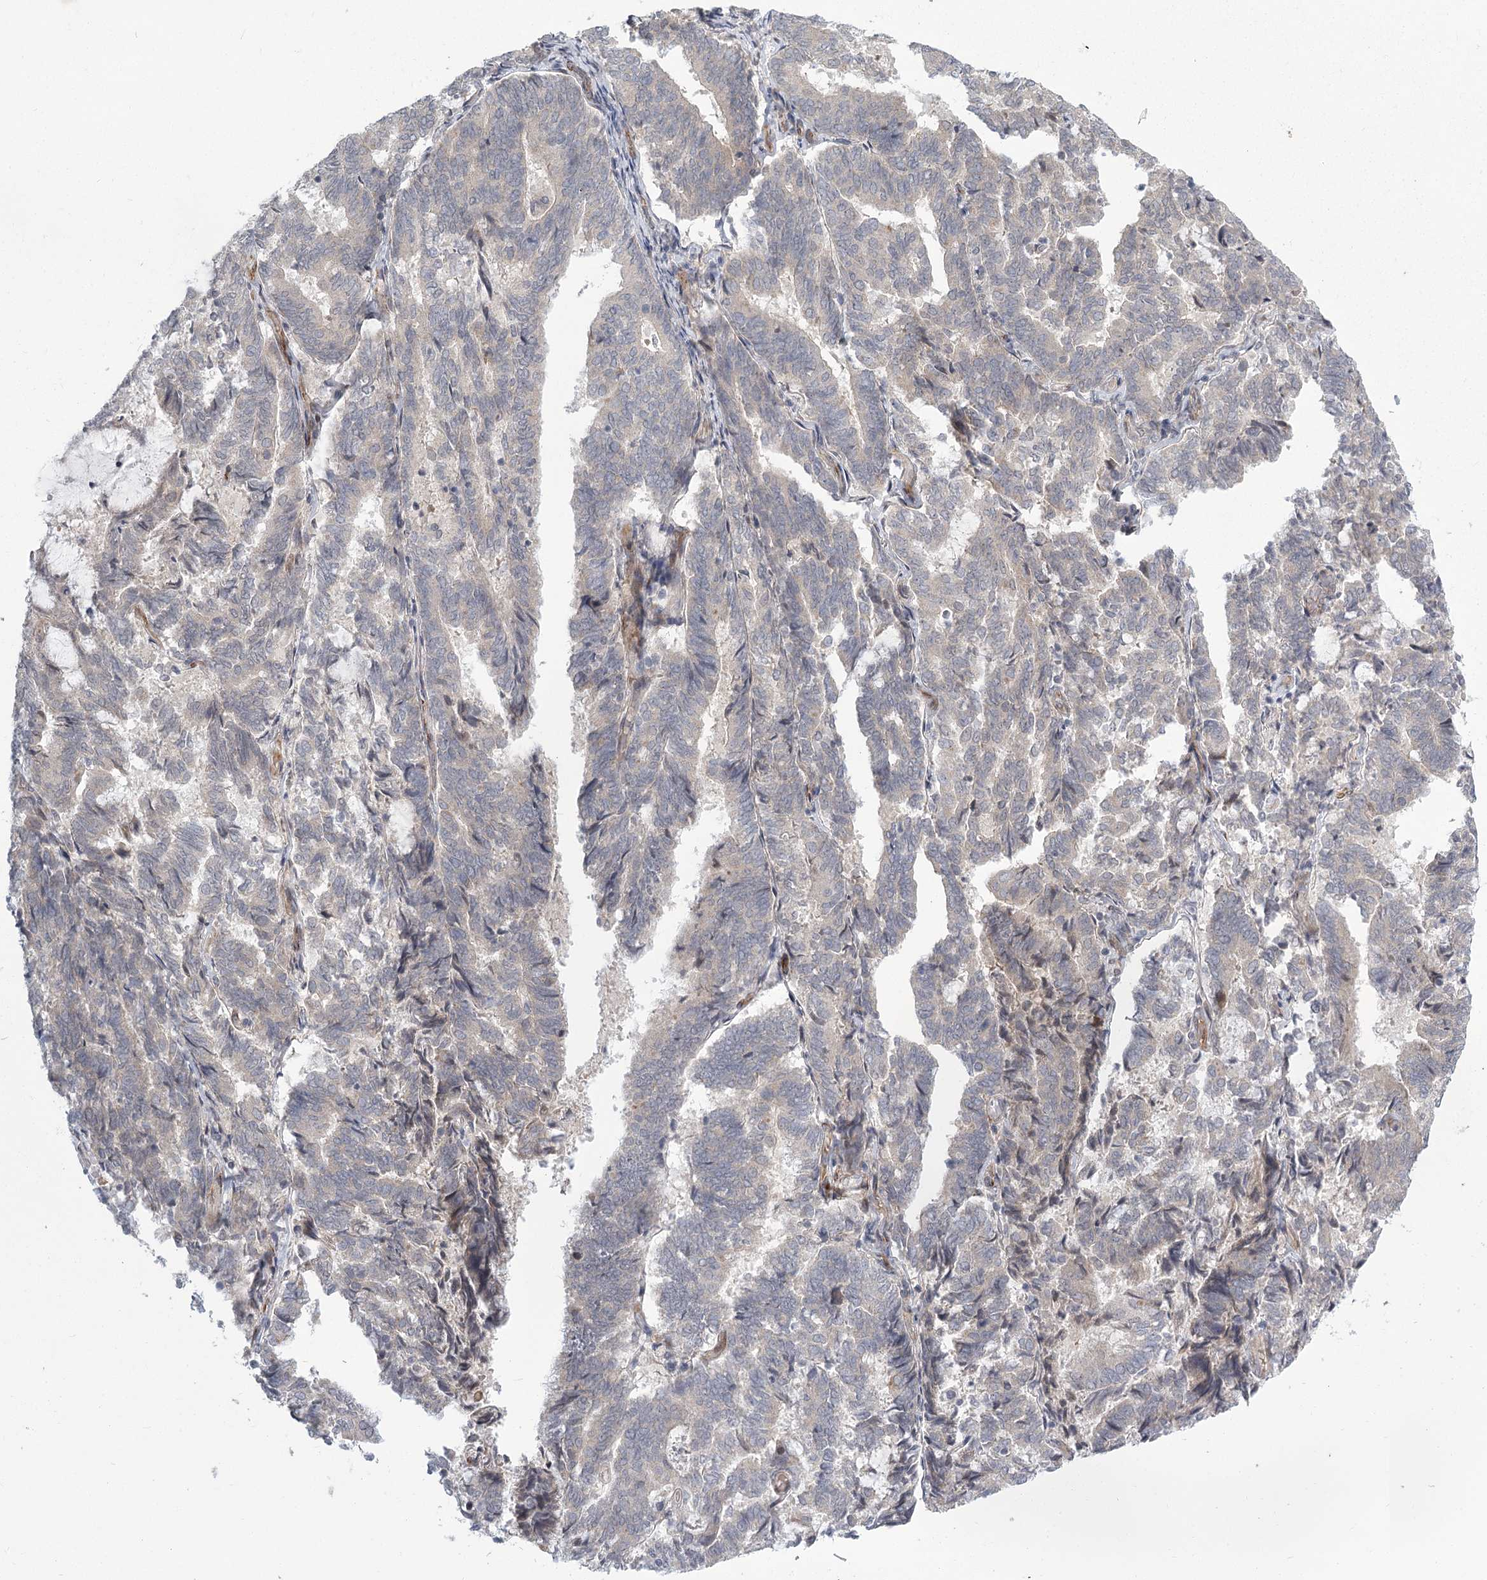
{"staining": {"intensity": "negative", "quantity": "none", "location": "none"}, "tissue": "endometrial cancer", "cell_type": "Tumor cells", "image_type": "cancer", "snomed": [{"axis": "morphology", "description": "Adenocarcinoma, NOS"}, {"axis": "topography", "description": "Endometrium"}], "caption": "Tumor cells show no significant expression in endometrial cancer. (Stains: DAB immunohistochemistry (IHC) with hematoxylin counter stain, Microscopy: brightfield microscopy at high magnification).", "gene": "MEPE", "patient": {"sex": "female", "age": 80}}